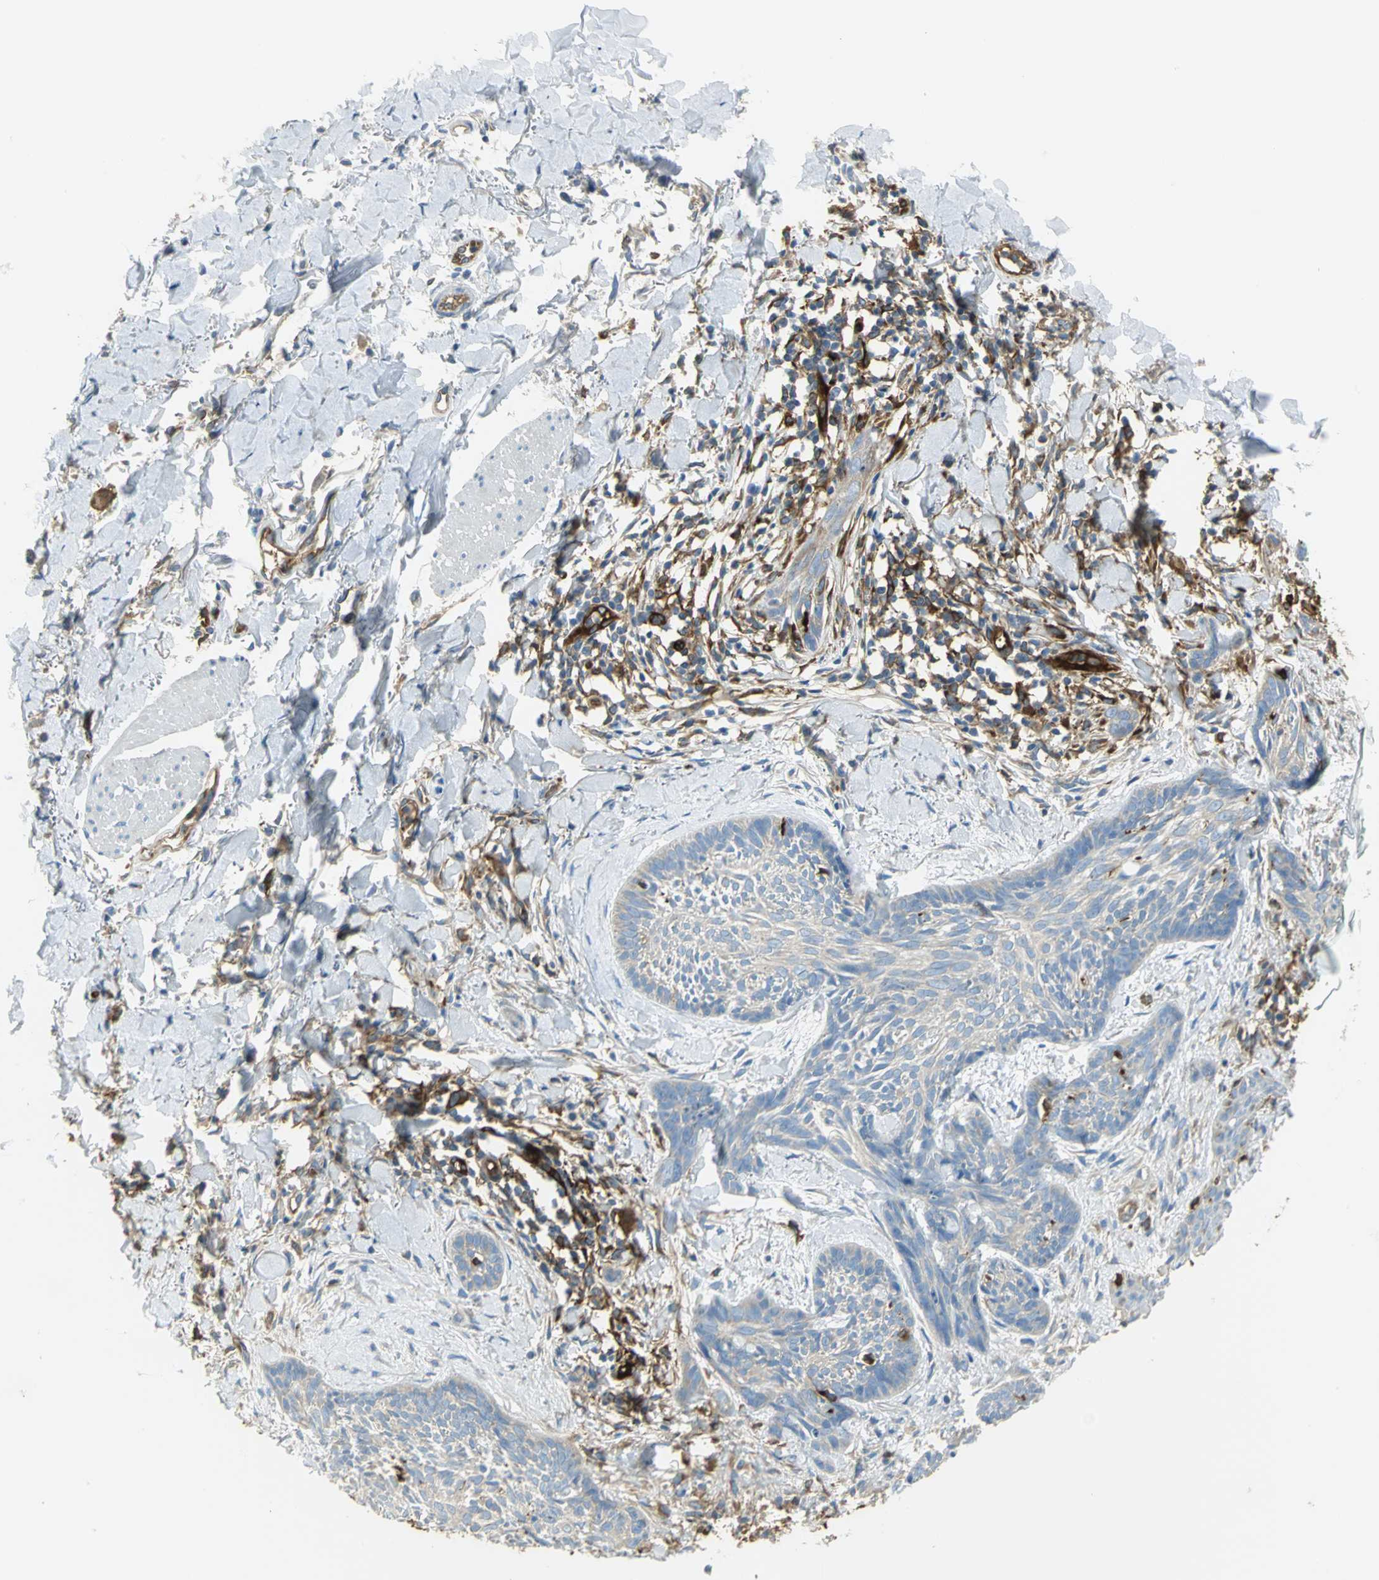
{"staining": {"intensity": "weak", "quantity": "25%-75%", "location": "cytoplasmic/membranous"}, "tissue": "skin cancer", "cell_type": "Tumor cells", "image_type": "cancer", "snomed": [{"axis": "morphology", "description": "Normal tissue, NOS"}, {"axis": "morphology", "description": "Basal cell carcinoma"}, {"axis": "topography", "description": "Skin"}], "caption": "This is a histology image of IHC staining of skin cancer, which shows weak expression in the cytoplasmic/membranous of tumor cells.", "gene": "WARS1", "patient": {"sex": "male", "age": 71}}